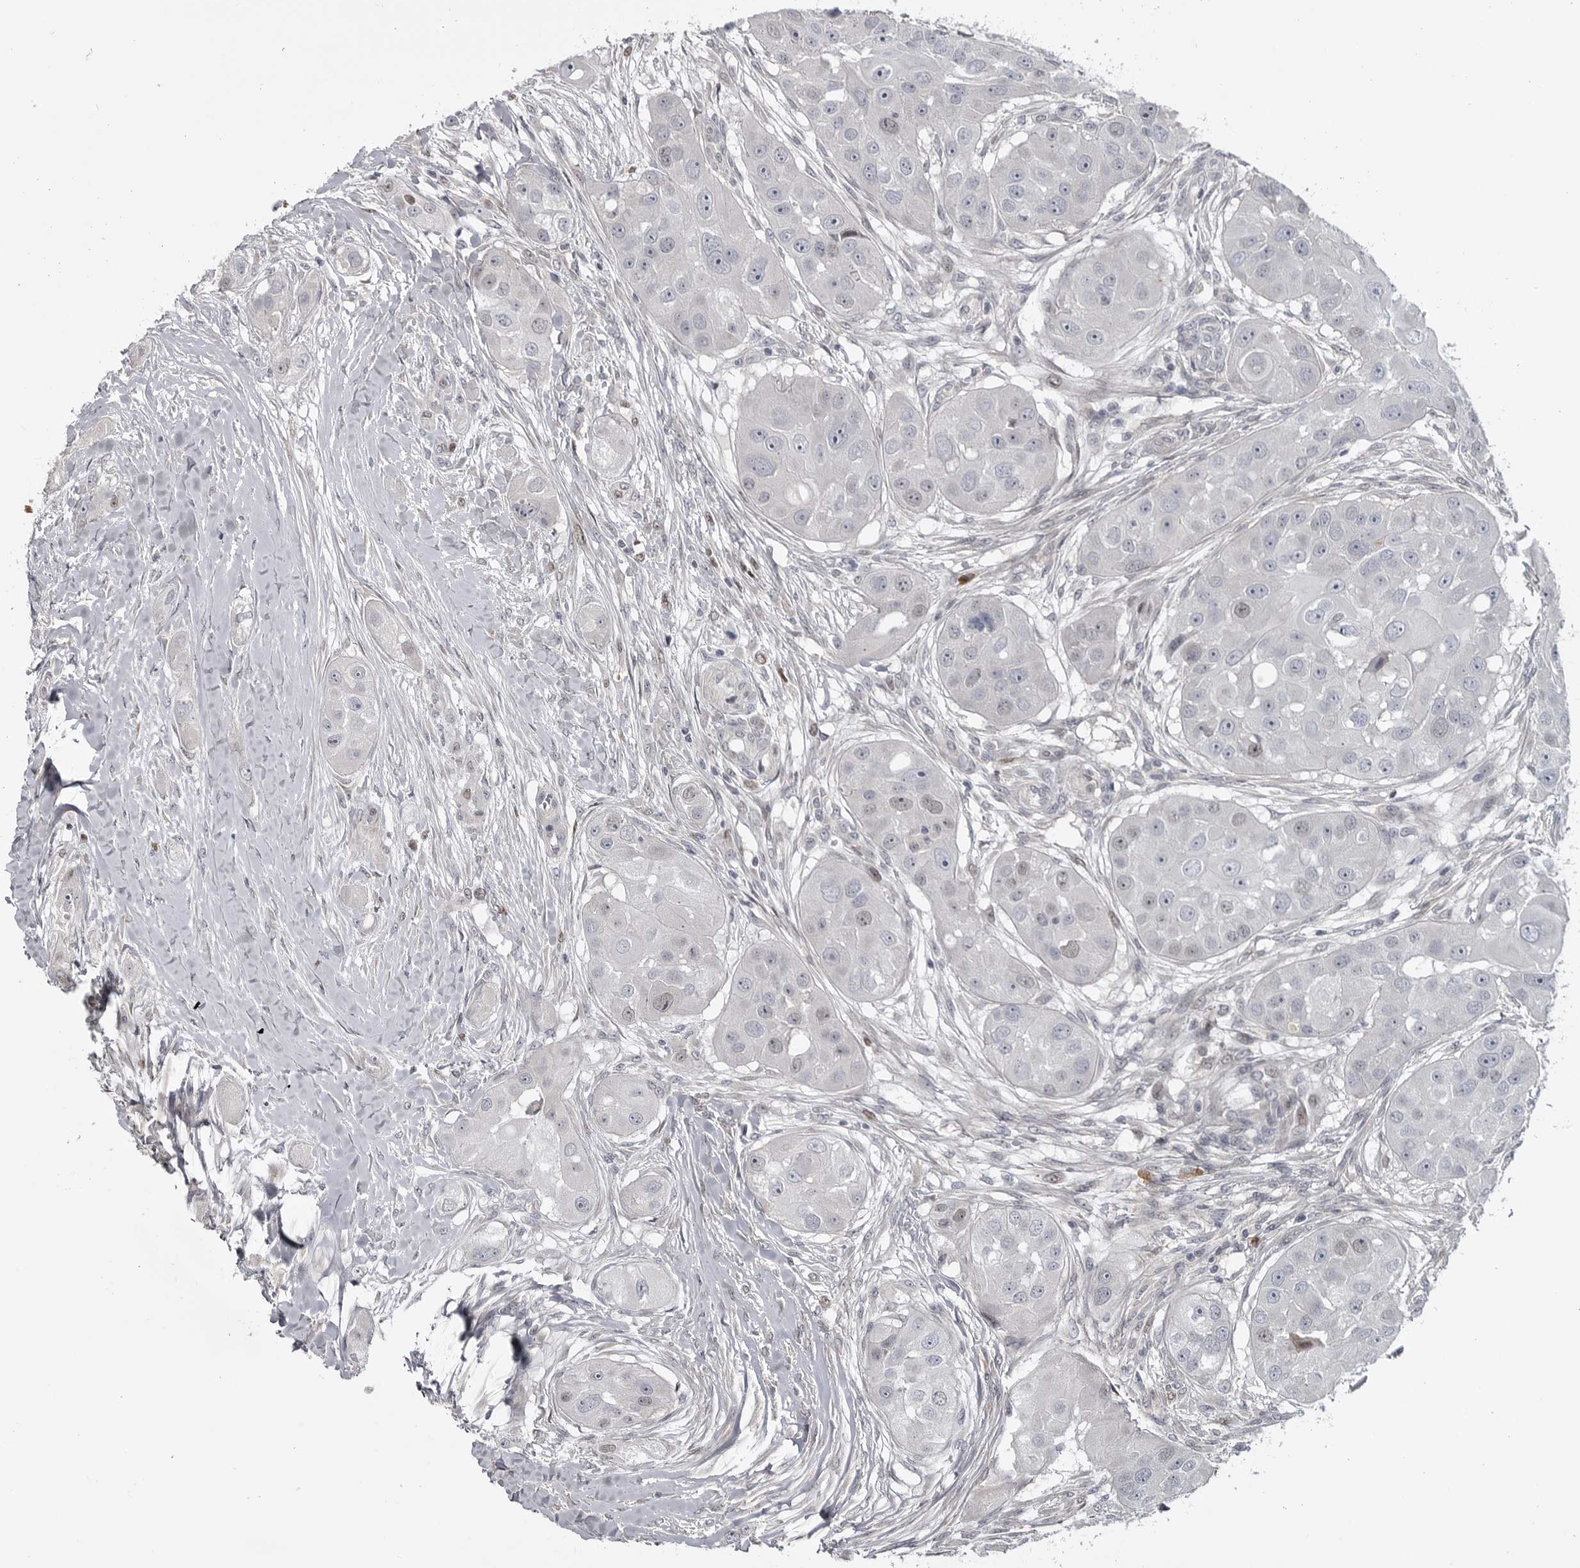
{"staining": {"intensity": "negative", "quantity": "none", "location": "none"}, "tissue": "head and neck cancer", "cell_type": "Tumor cells", "image_type": "cancer", "snomed": [{"axis": "morphology", "description": "Normal tissue, NOS"}, {"axis": "morphology", "description": "Squamous cell carcinoma, NOS"}, {"axis": "topography", "description": "Skeletal muscle"}, {"axis": "topography", "description": "Head-Neck"}], "caption": "The immunohistochemistry (IHC) image has no significant staining in tumor cells of squamous cell carcinoma (head and neck) tissue.", "gene": "ZNF277", "patient": {"sex": "male", "age": 51}}